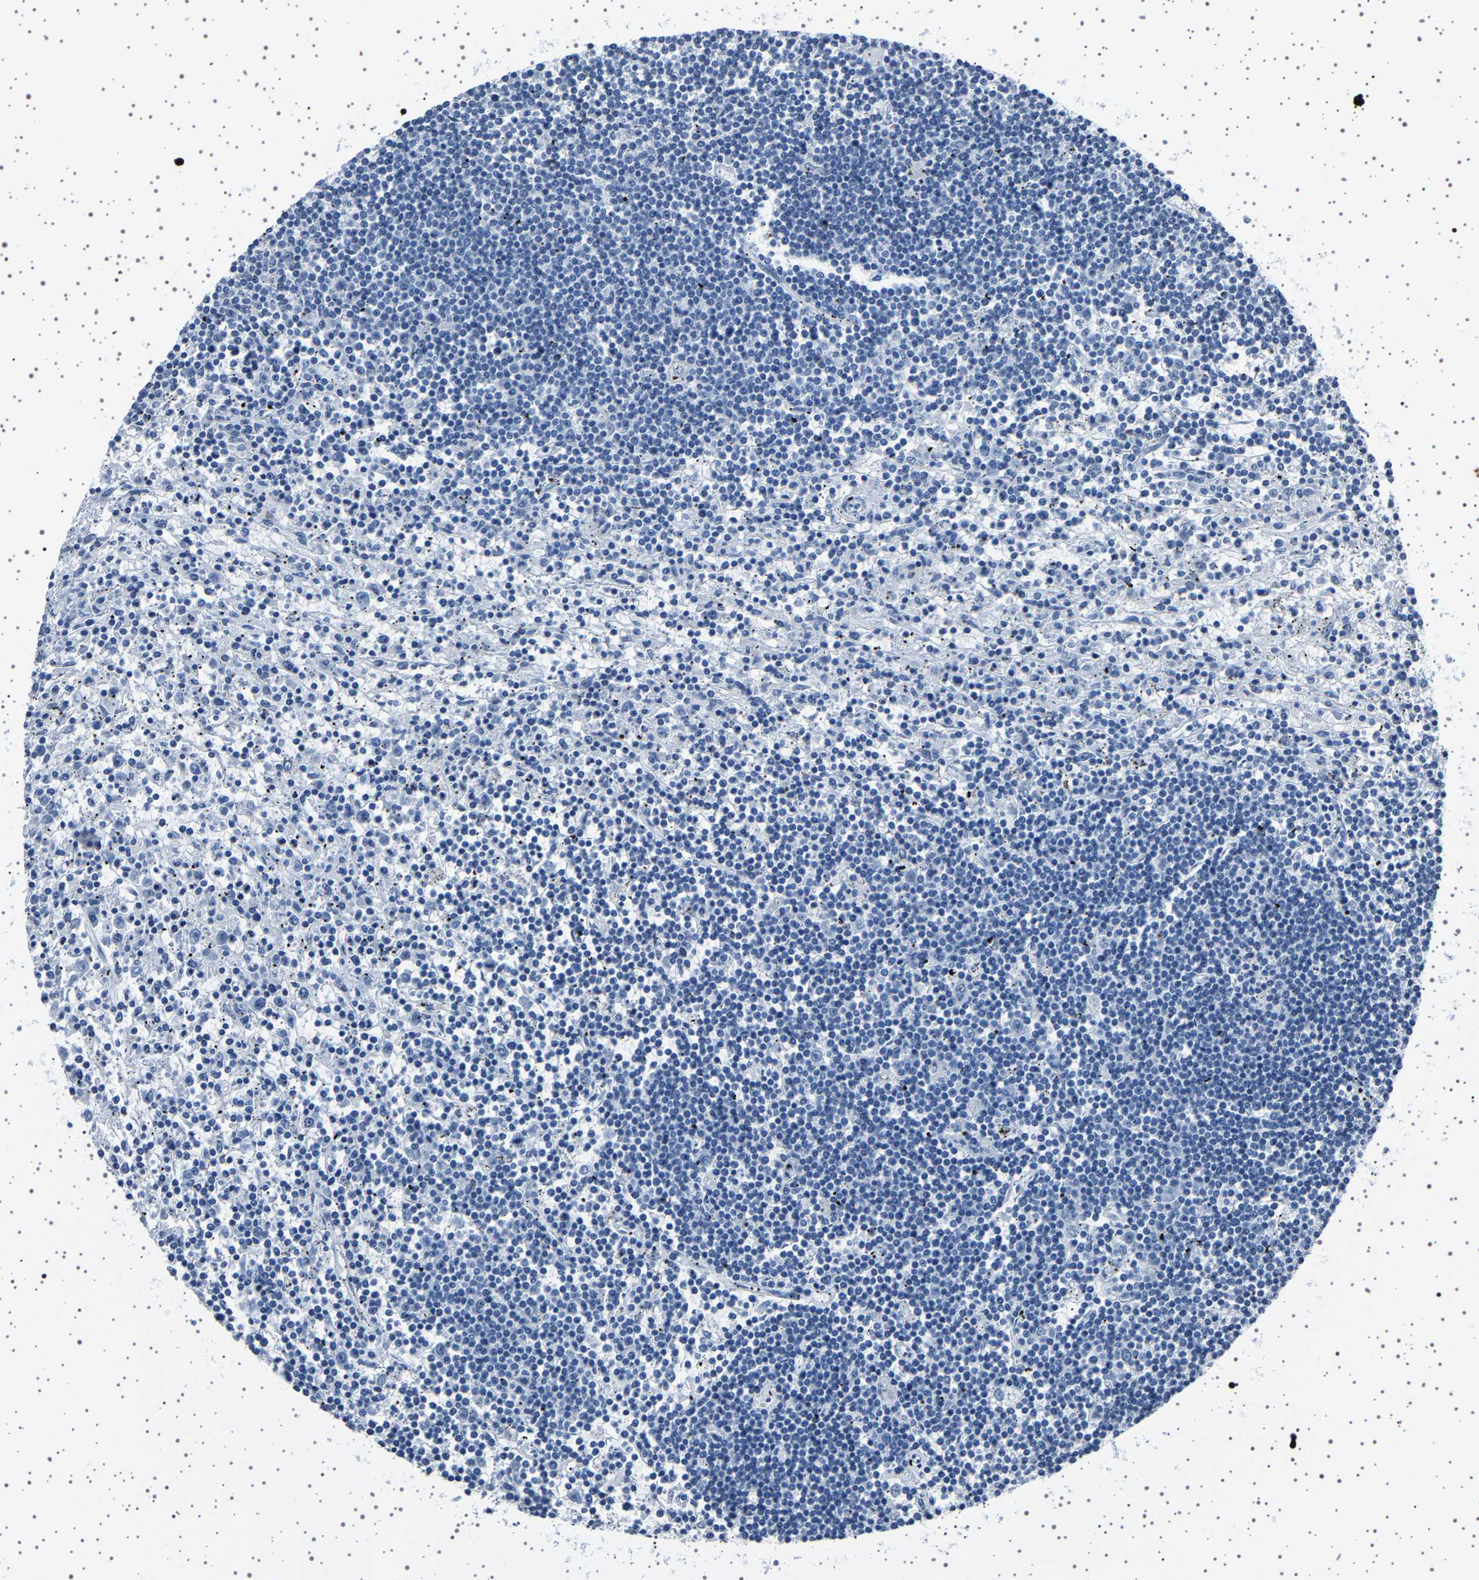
{"staining": {"intensity": "negative", "quantity": "none", "location": "none"}, "tissue": "lymphoma", "cell_type": "Tumor cells", "image_type": "cancer", "snomed": [{"axis": "morphology", "description": "Malignant lymphoma, non-Hodgkin's type, Low grade"}, {"axis": "topography", "description": "Spleen"}], "caption": "High power microscopy micrograph of an immunohistochemistry (IHC) photomicrograph of lymphoma, revealing no significant positivity in tumor cells.", "gene": "TFF3", "patient": {"sex": "male", "age": 76}}